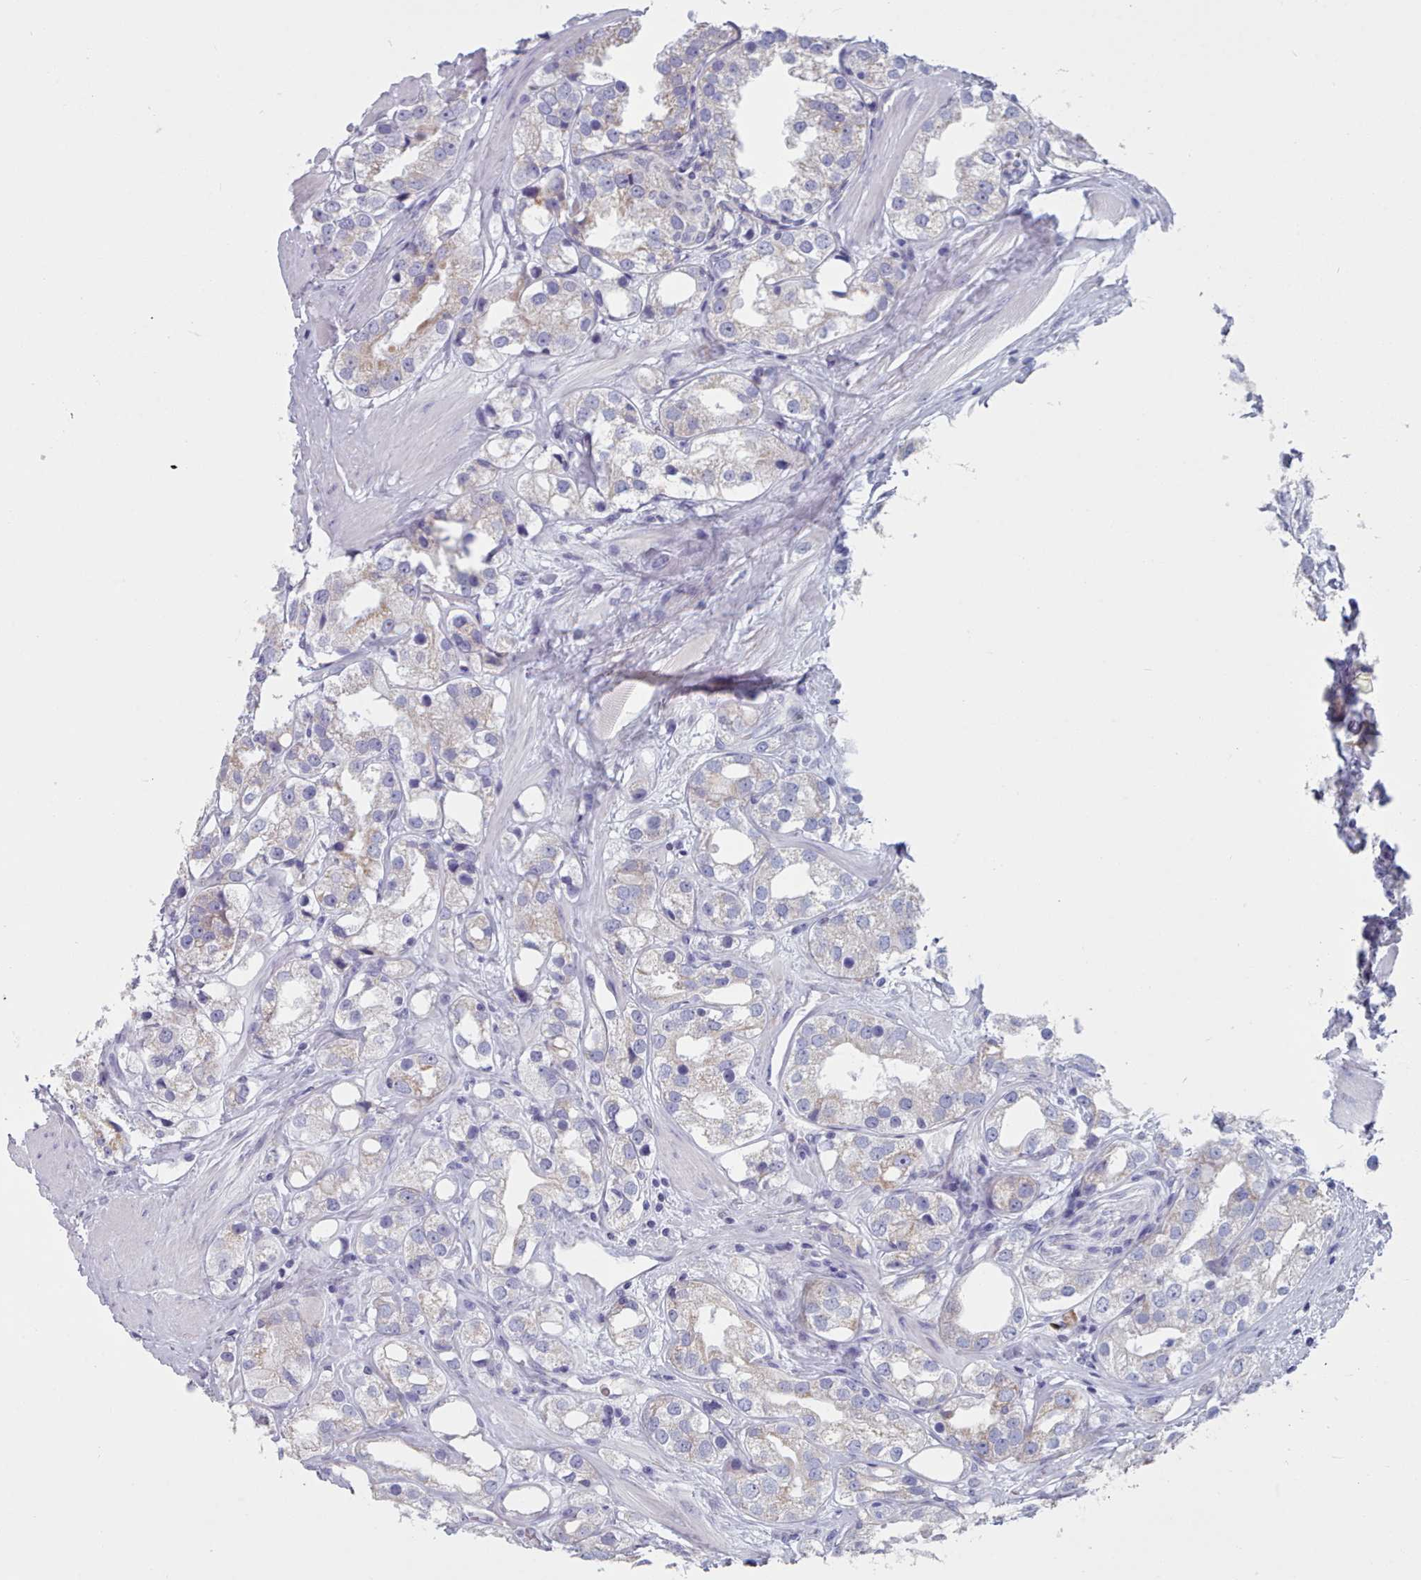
{"staining": {"intensity": "negative", "quantity": "none", "location": "none"}, "tissue": "prostate cancer", "cell_type": "Tumor cells", "image_type": "cancer", "snomed": [{"axis": "morphology", "description": "Adenocarcinoma, NOS"}, {"axis": "topography", "description": "Prostate"}], "caption": "Immunohistochemical staining of human prostate cancer (adenocarcinoma) reveals no significant positivity in tumor cells.", "gene": "HAO1", "patient": {"sex": "male", "age": 79}}